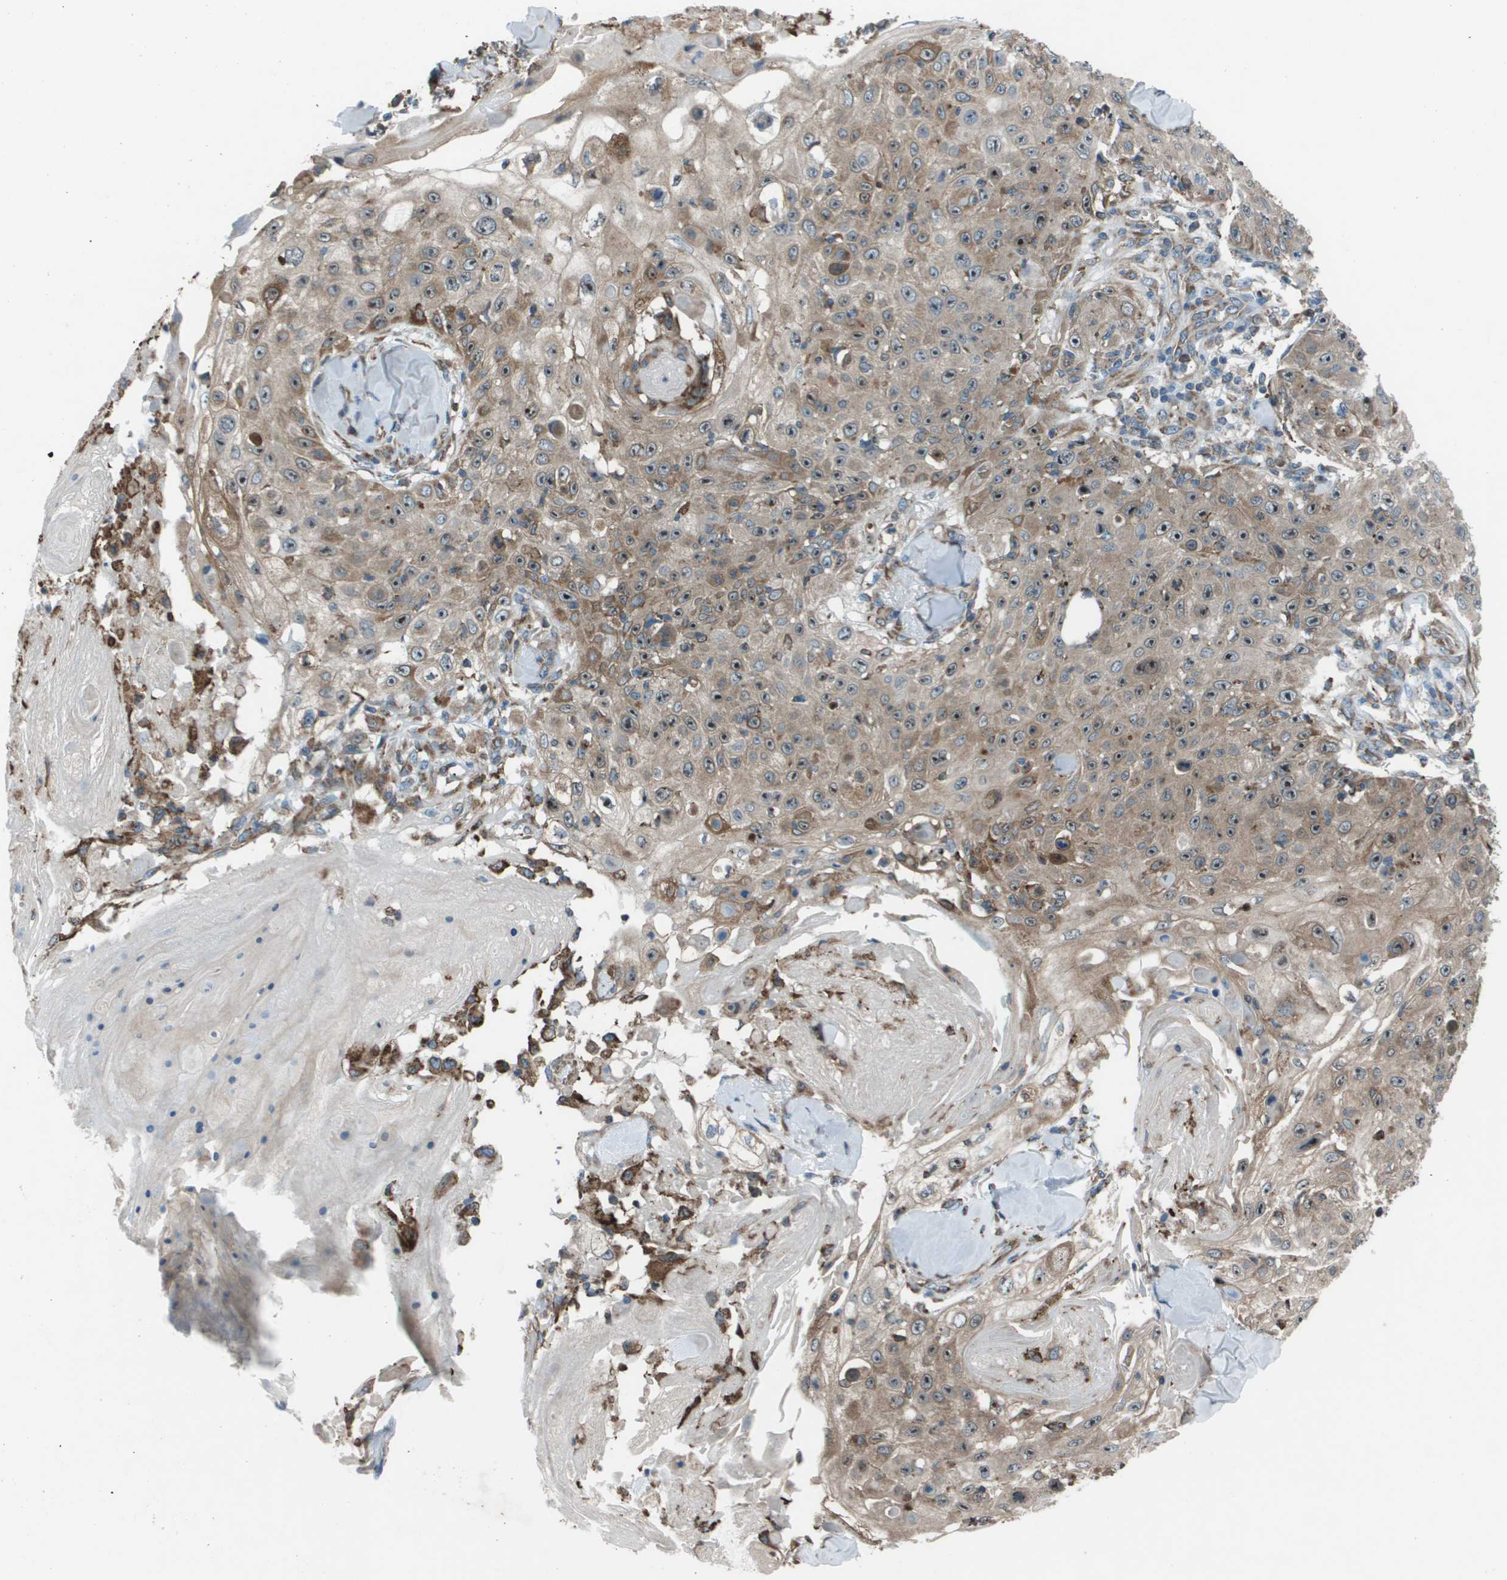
{"staining": {"intensity": "weak", "quantity": ">75%", "location": "cytoplasmic/membranous,nuclear"}, "tissue": "skin cancer", "cell_type": "Tumor cells", "image_type": "cancer", "snomed": [{"axis": "morphology", "description": "Squamous cell carcinoma, NOS"}, {"axis": "topography", "description": "Skin"}], "caption": "The photomicrograph reveals immunohistochemical staining of skin cancer. There is weak cytoplasmic/membranous and nuclear staining is present in approximately >75% of tumor cells. (DAB IHC with brightfield microscopy, high magnification).", "gene": "UTS2", "patient": {"sex": "male", "age": 86}}